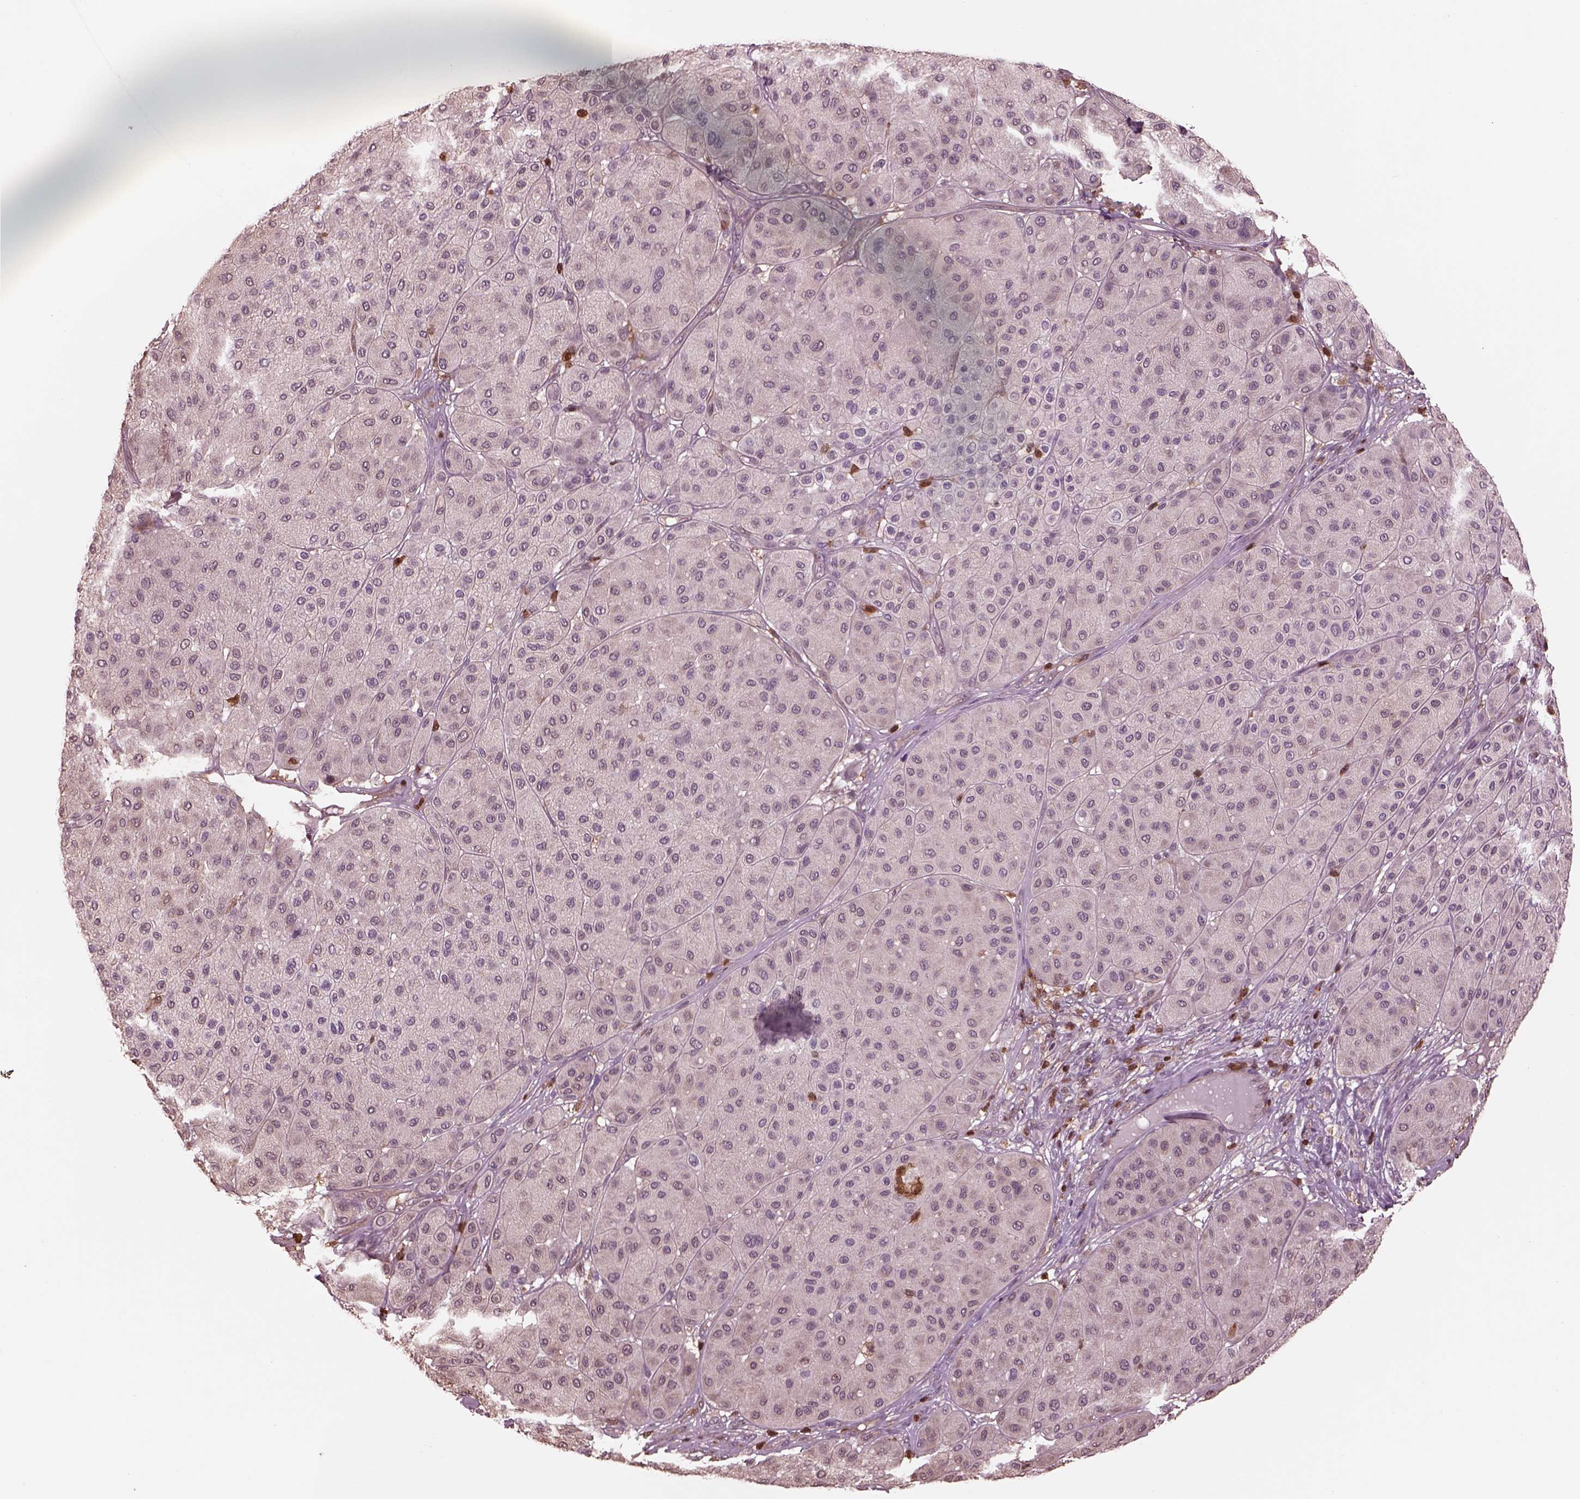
{"staining": {"intensity": "negative", "quantity": "none", "location": "none"}, "tissue": "melanoma", "cell_type": "Tumor cells", "image_type": "cancer", "snomed": [{"axis": "morphology", "description": "Malignant melanoma, Metastatic site"}, {"axis": "topography", "description": "Smooth muscle"}], "caption": "Immunohistochemical staining of human malignant melanoma (metastatic site) displays no significant positivity in tumor cells.", "gene": "IL31RA", "patient": {"sex": "male", "age": 41}}